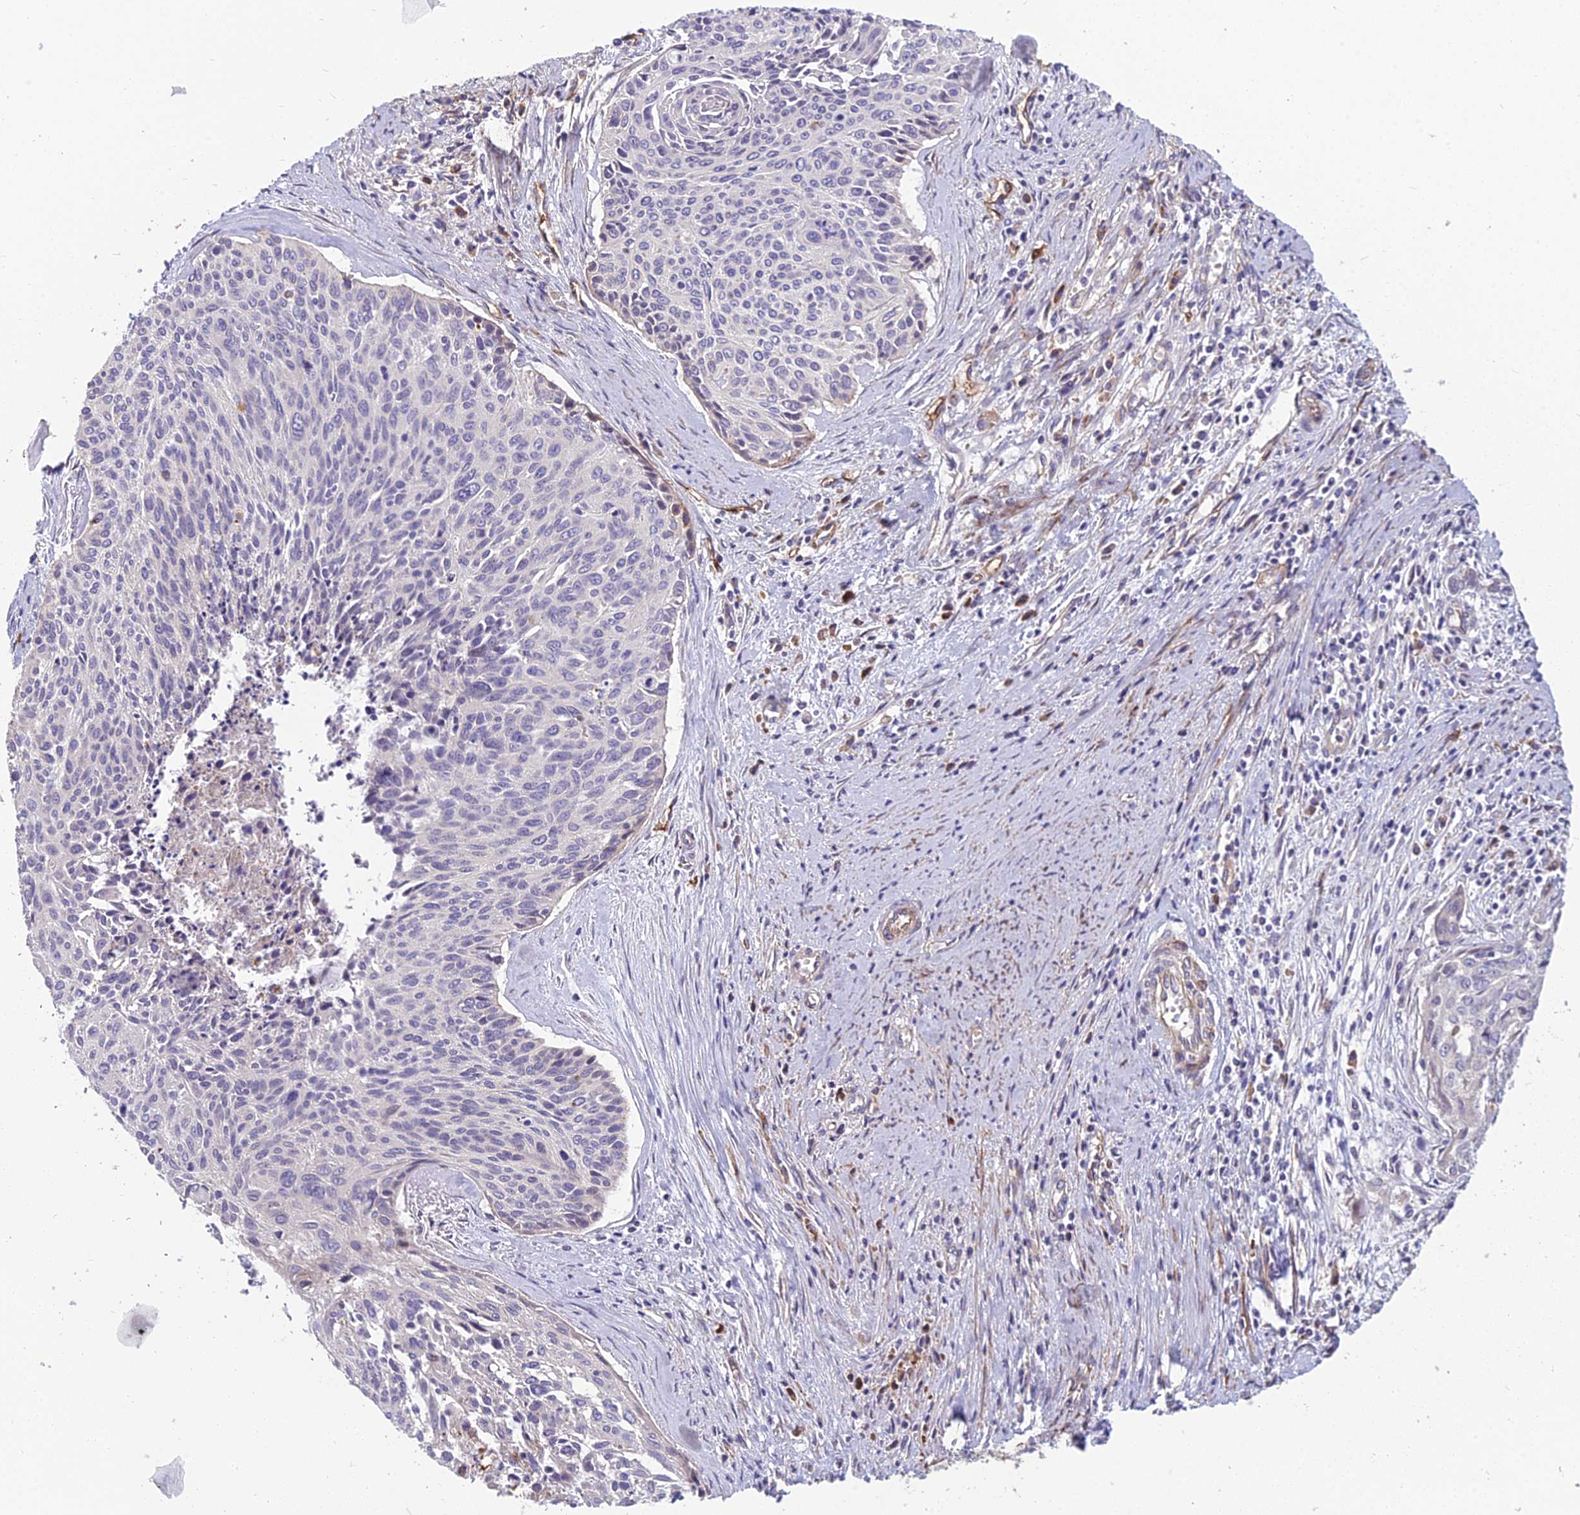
{"staining": {"intensity": "negative", "quantity": "none", "location": "none"}, "tissue": "cervical cancer", "cell_type": "Tumor cells", "image_type": "cancer", "snomed": [{"axis": "morphology", "description": "Squamous cell carcinoma, NOS"}, {"axis": "topography", "description": "Cervix"}], "caption": "Immunohistochemistry photomicrograph of cervical squamous cell carcinoma stained for a protein (brown), which demonstrates no staining in tumor cells.", "gene": "TSPAN15", "patient": {"sex": "female", "age": 55}}